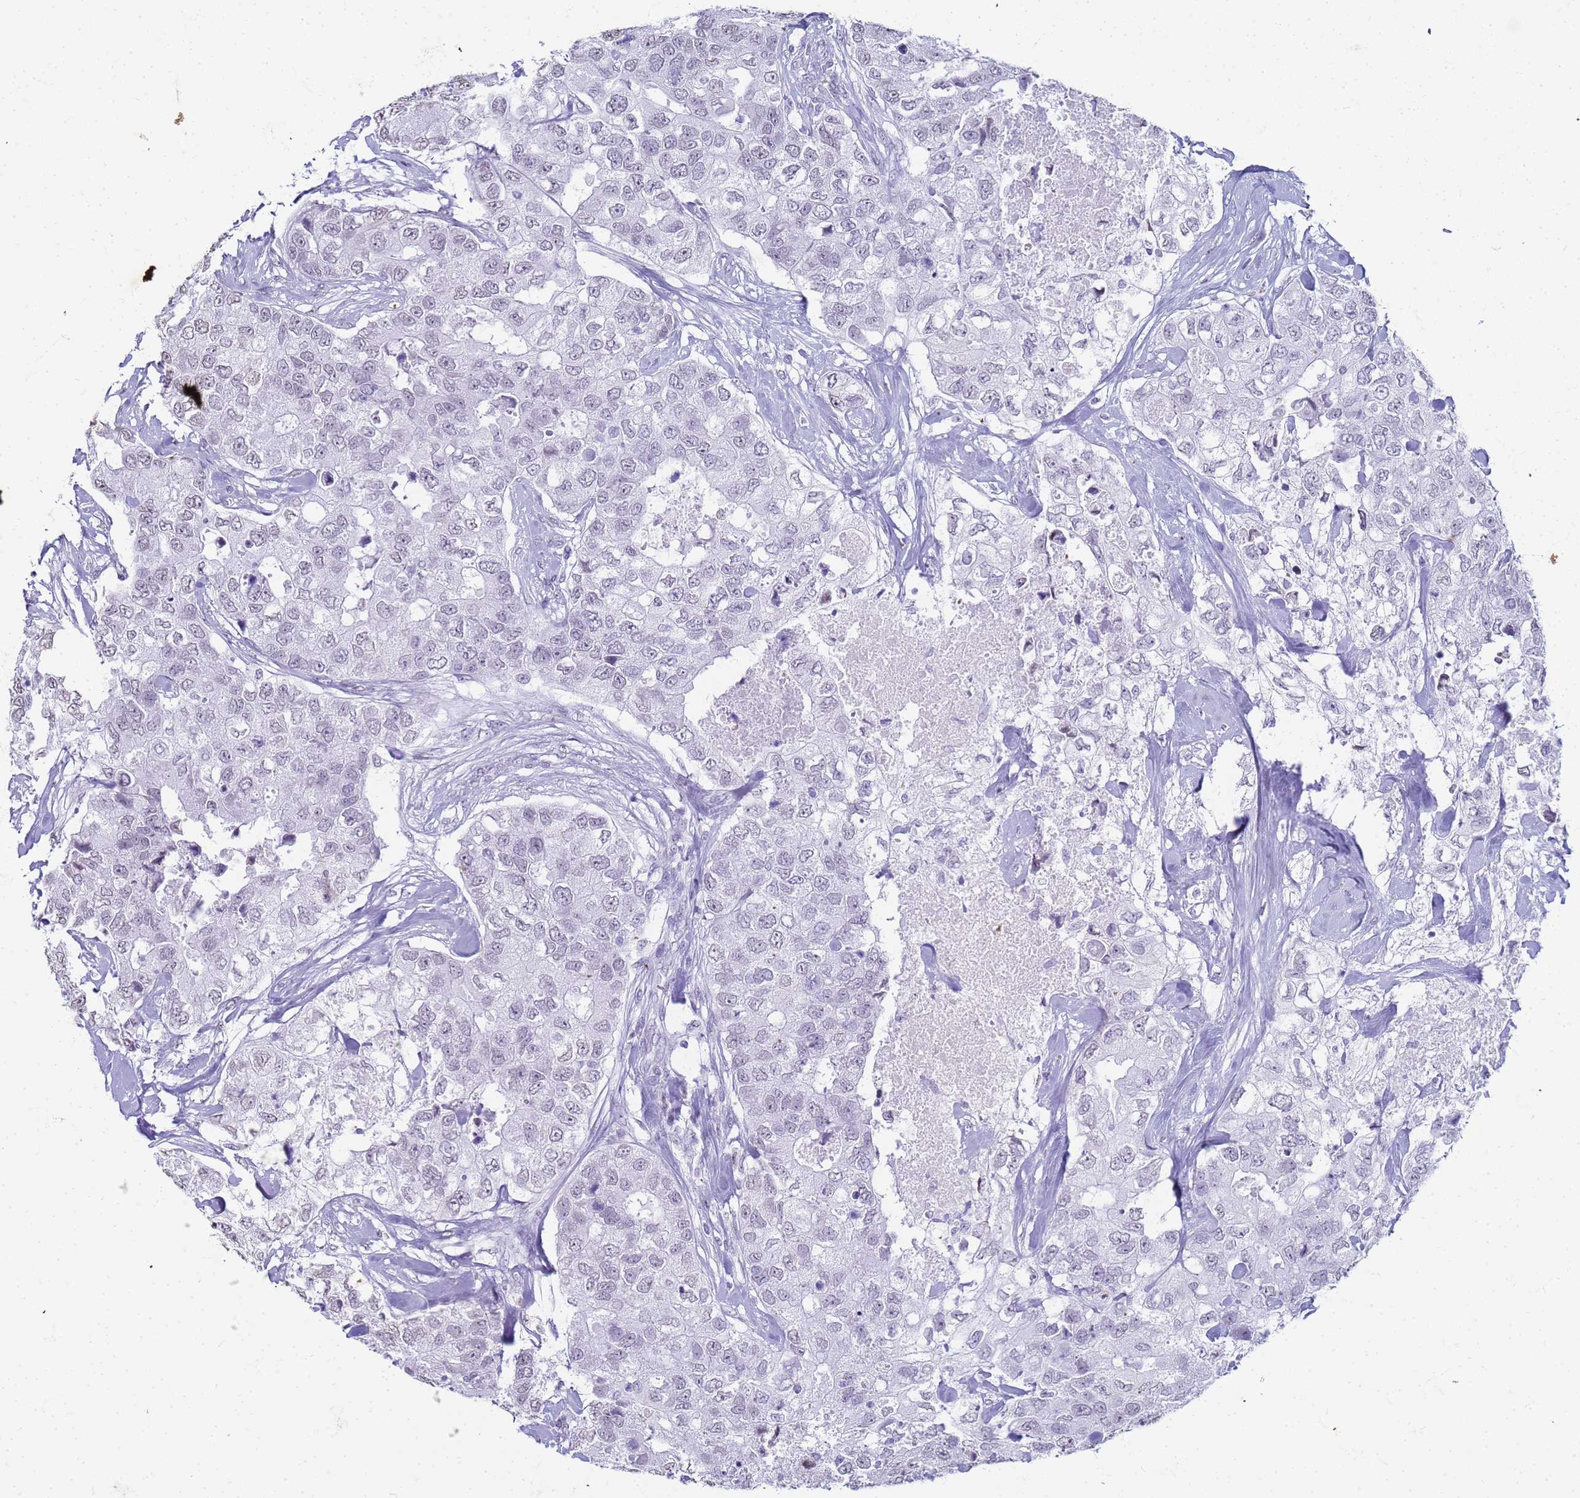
{"staining": {"intensity": "negative", "quantity": "none", "location": "none"}, "tissue": "breast cancer", "cell_type": "Tumor cells", "image_type": "cancer", "snomed": [{"axis": "morphology", "description": "Duct carcinoma"}, {"axis": "topography", "description": "Breast"}], "caption": "DAB immunohistochemical staining of intraductal carcinoma (breast) displays no significant positivity in tumor cells.", "gene": "SLC7A9", "patient": {"sex": "female", "age": 62}}